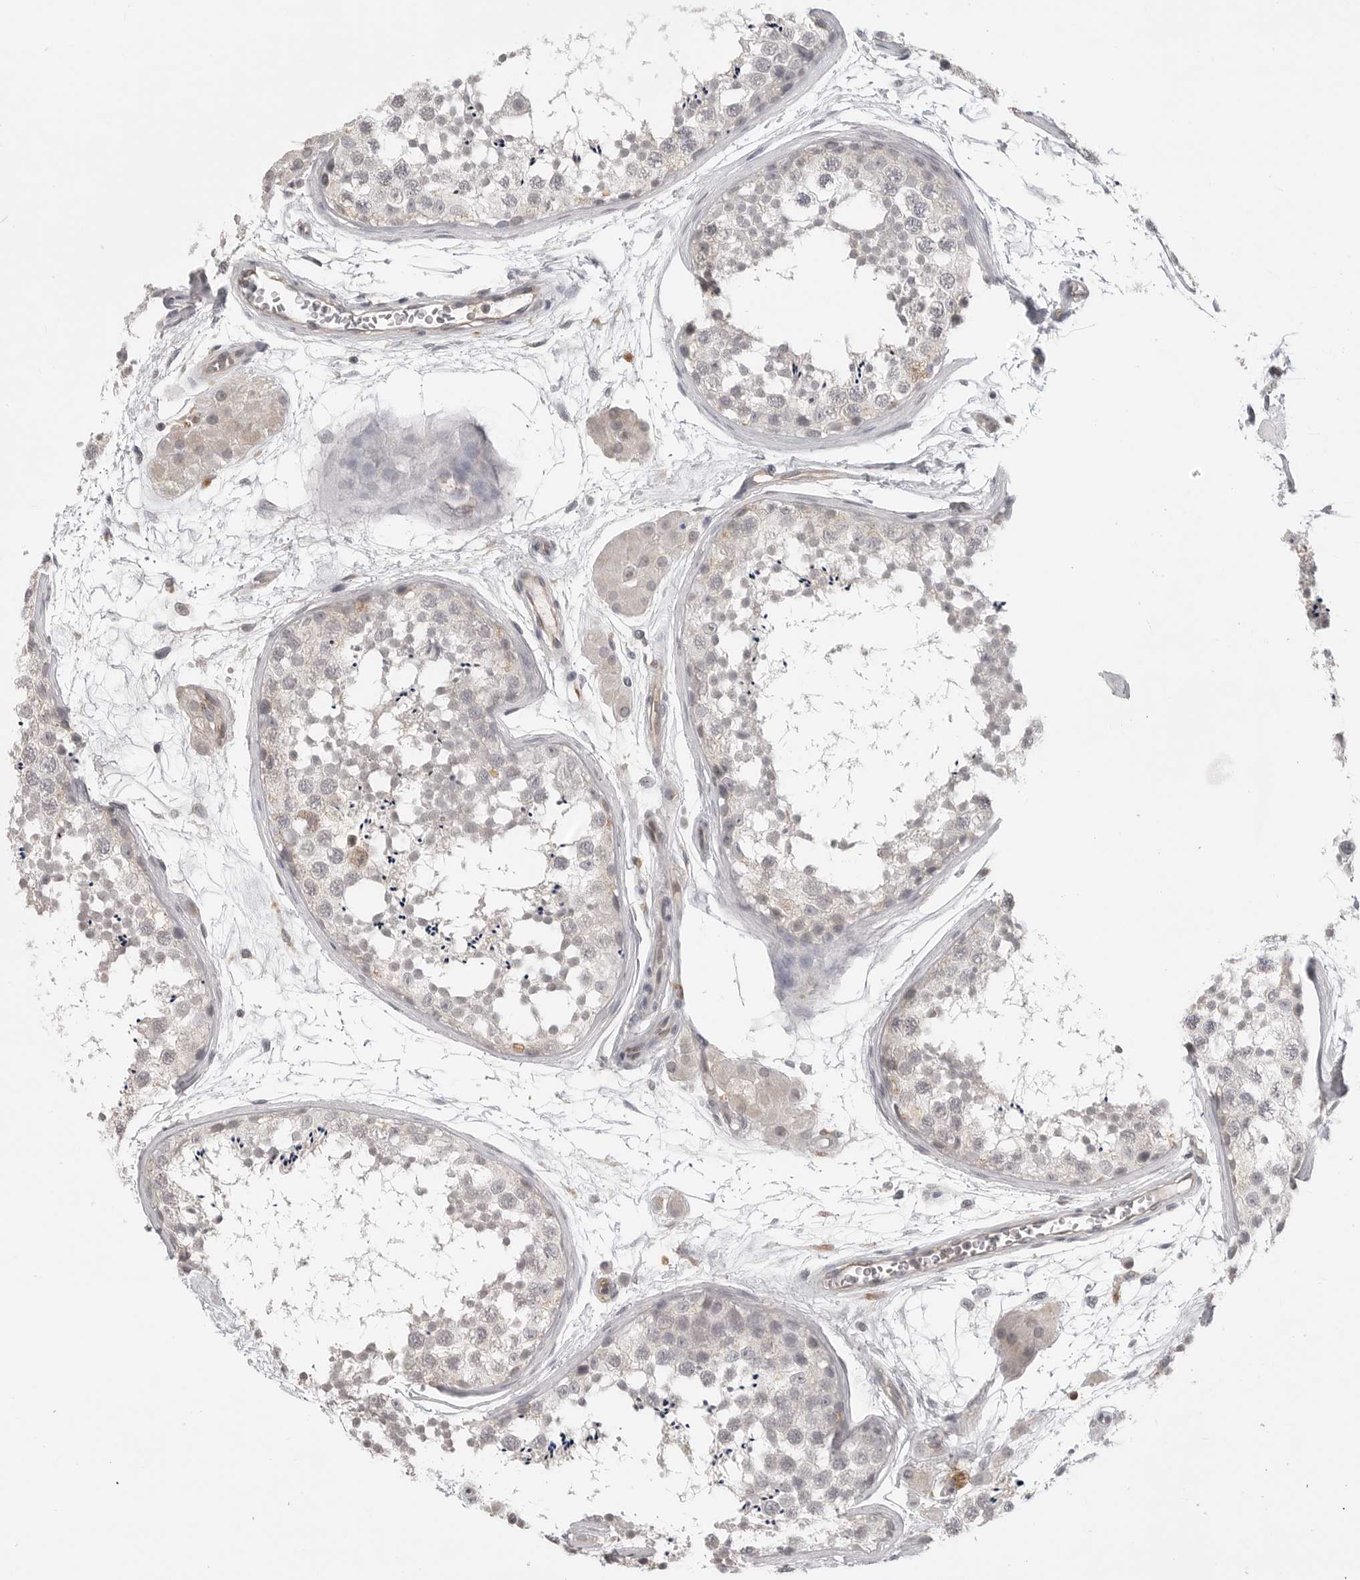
{"staining": {"intensity": "negative", "quantity": "none", "location": "none"}, "tissue": "testis", "cell_type": "Cells in seminiferous ducts", "image_type": "normal", "snomed": [{"axis": "morphology", "description": "Normal tissue, NOS"}, {"axis": "topography", "description": "Testis"}], "caption": "The photomicrograph exhibits no significant positivity in cells in seminiferous ducts of testis.", "gene": "IFNGR1", "patient": {"sex": "male", "age": 56}}